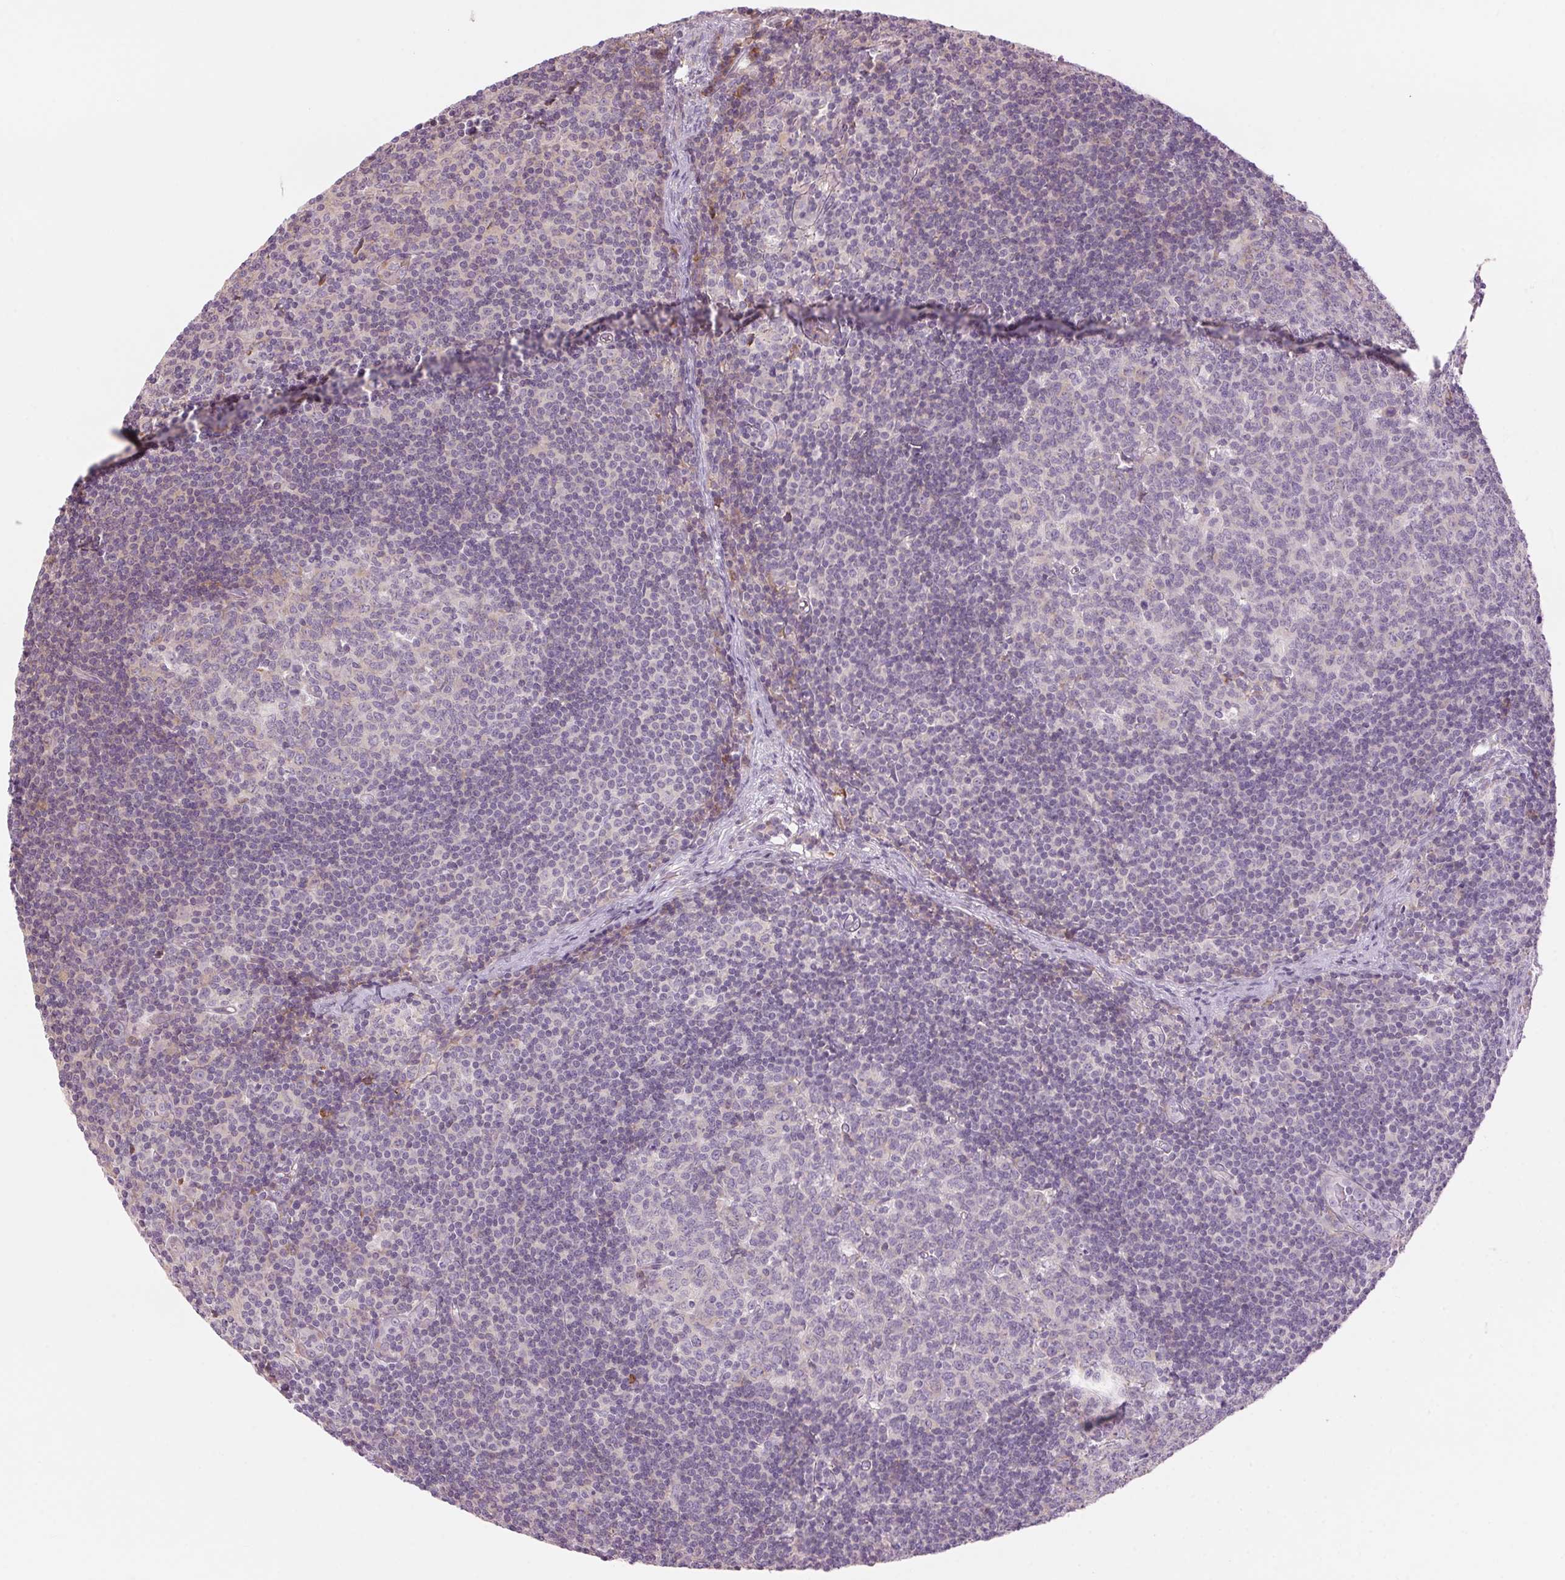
{"staining": {"intensity": "negative", "quantity": "none", "location": "none"}, "tissue": "lymph node", "cell_type": "Germinal center cells", "image_type": "normal", "snomed": [{"axis": "morphology", "description": "Normal tissue, NOS"}, {"axis": "topography", "description": "Lymph node"}], "caption": "IHC histopathology image of unremarkable human lymph node stained for a protein (brown), which shows no positivity in germinal center cells. The staining is performed using DAB (3,3'-diaminobenzidine) brown chromogen with nuclei counter-stained in using hematoxylin.", "gene": "GNMT", "patient": {"sex": "female", "age": 41}}